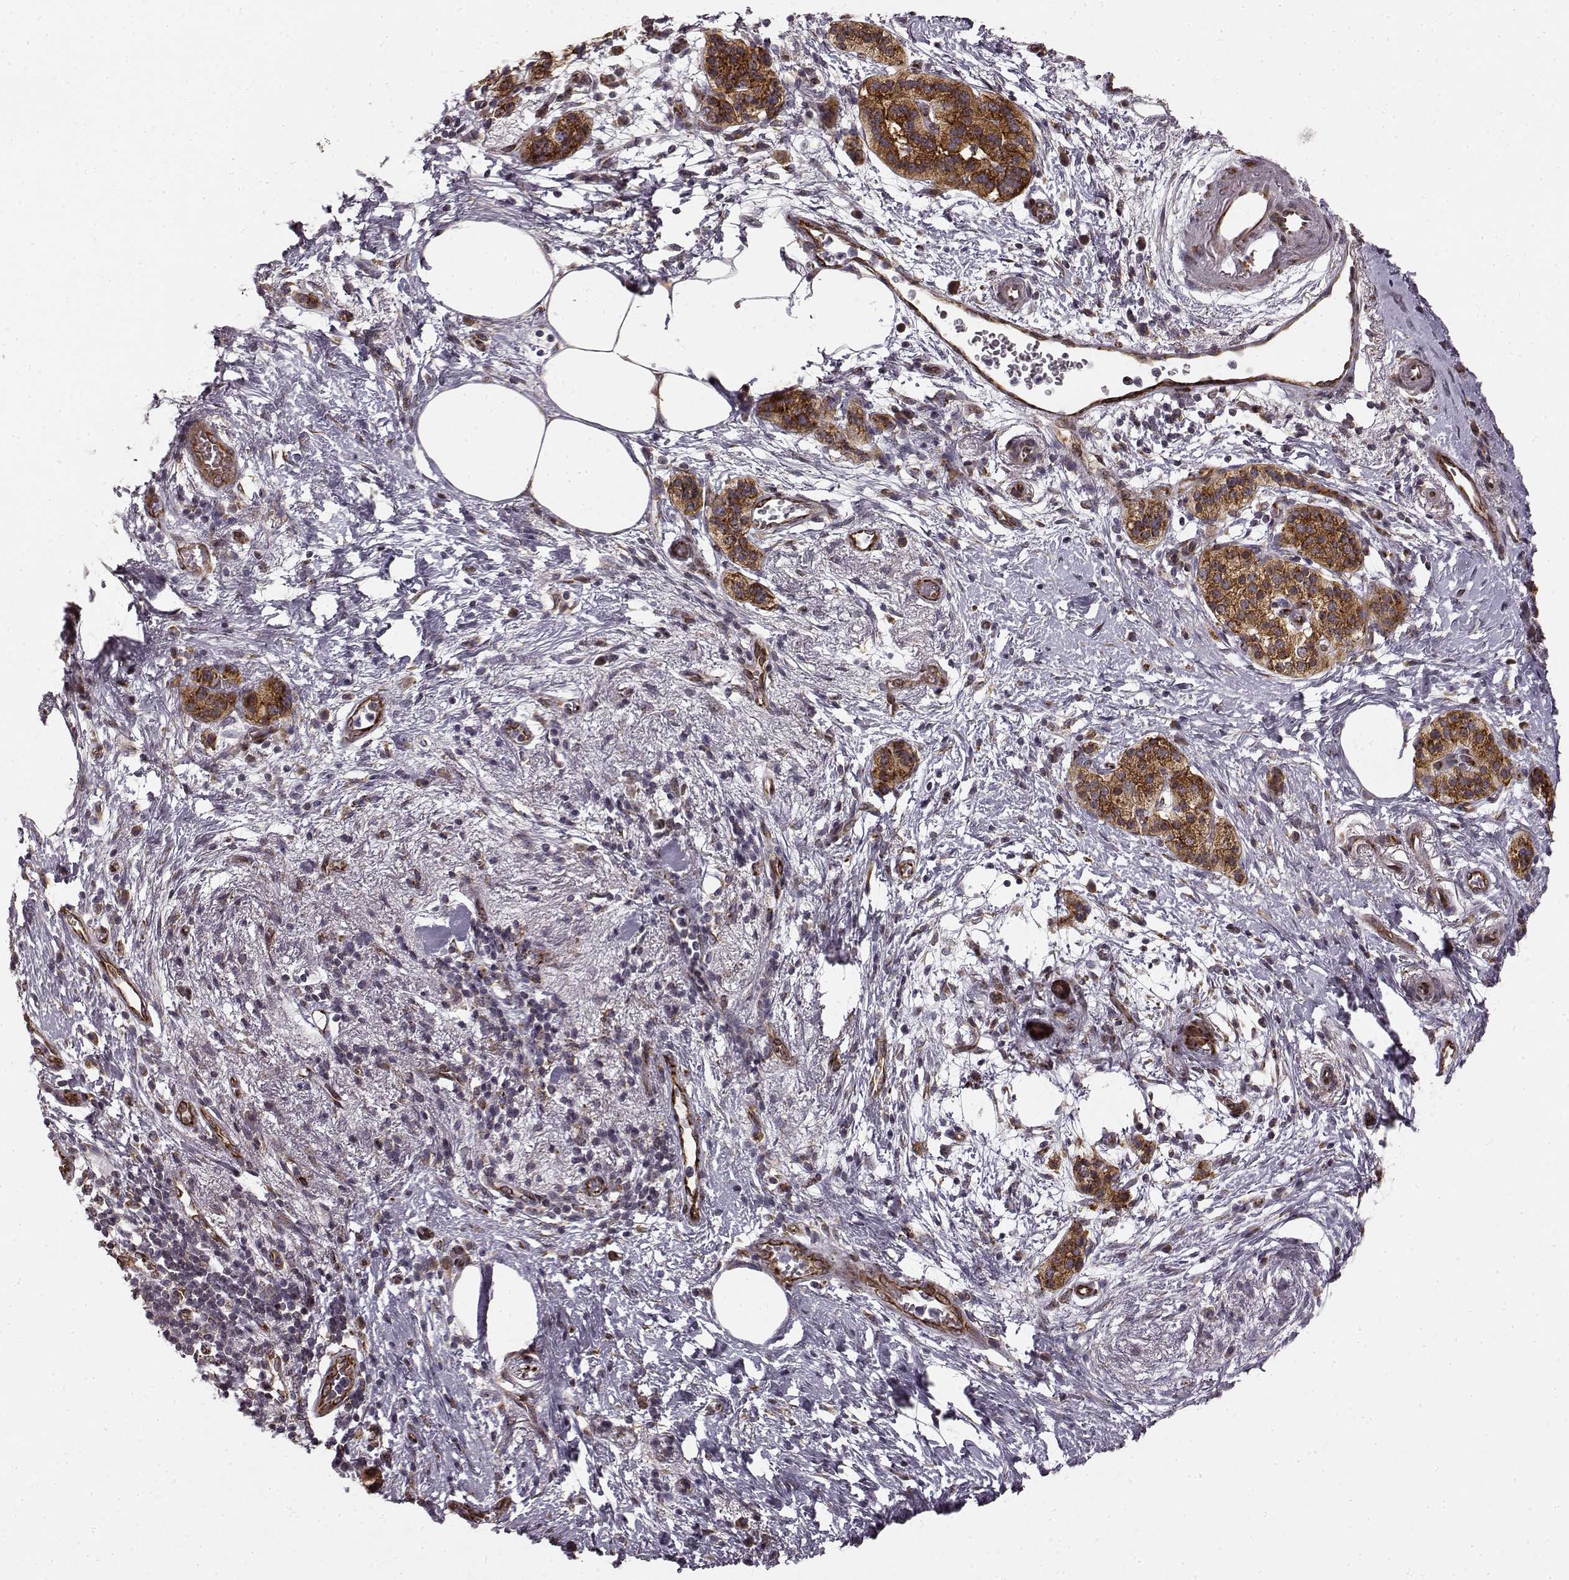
{"staining": {"intensity": "strong", "quantity": ">75%", "location": "cytoplasmic/membranous"}, "tissue": "pancreatic cancer", "cell_type": "Tumor cells", "image_type": "cancer", "snomed": [{"axis": "morphology", "description": "Adenocarcinoma, NOS"}, {"axis": "topography", "description": "Pancreas"}], "caption": "Approximately >75% of tumor cells in adenocarcinoma (pancreatic) demonstrate strong cytoplasmic/membranous protein staining as visualized by brown immunohistochemical staining.", "gene": "TMEM14A", "patient": {"sex": "female", "age": 72}}